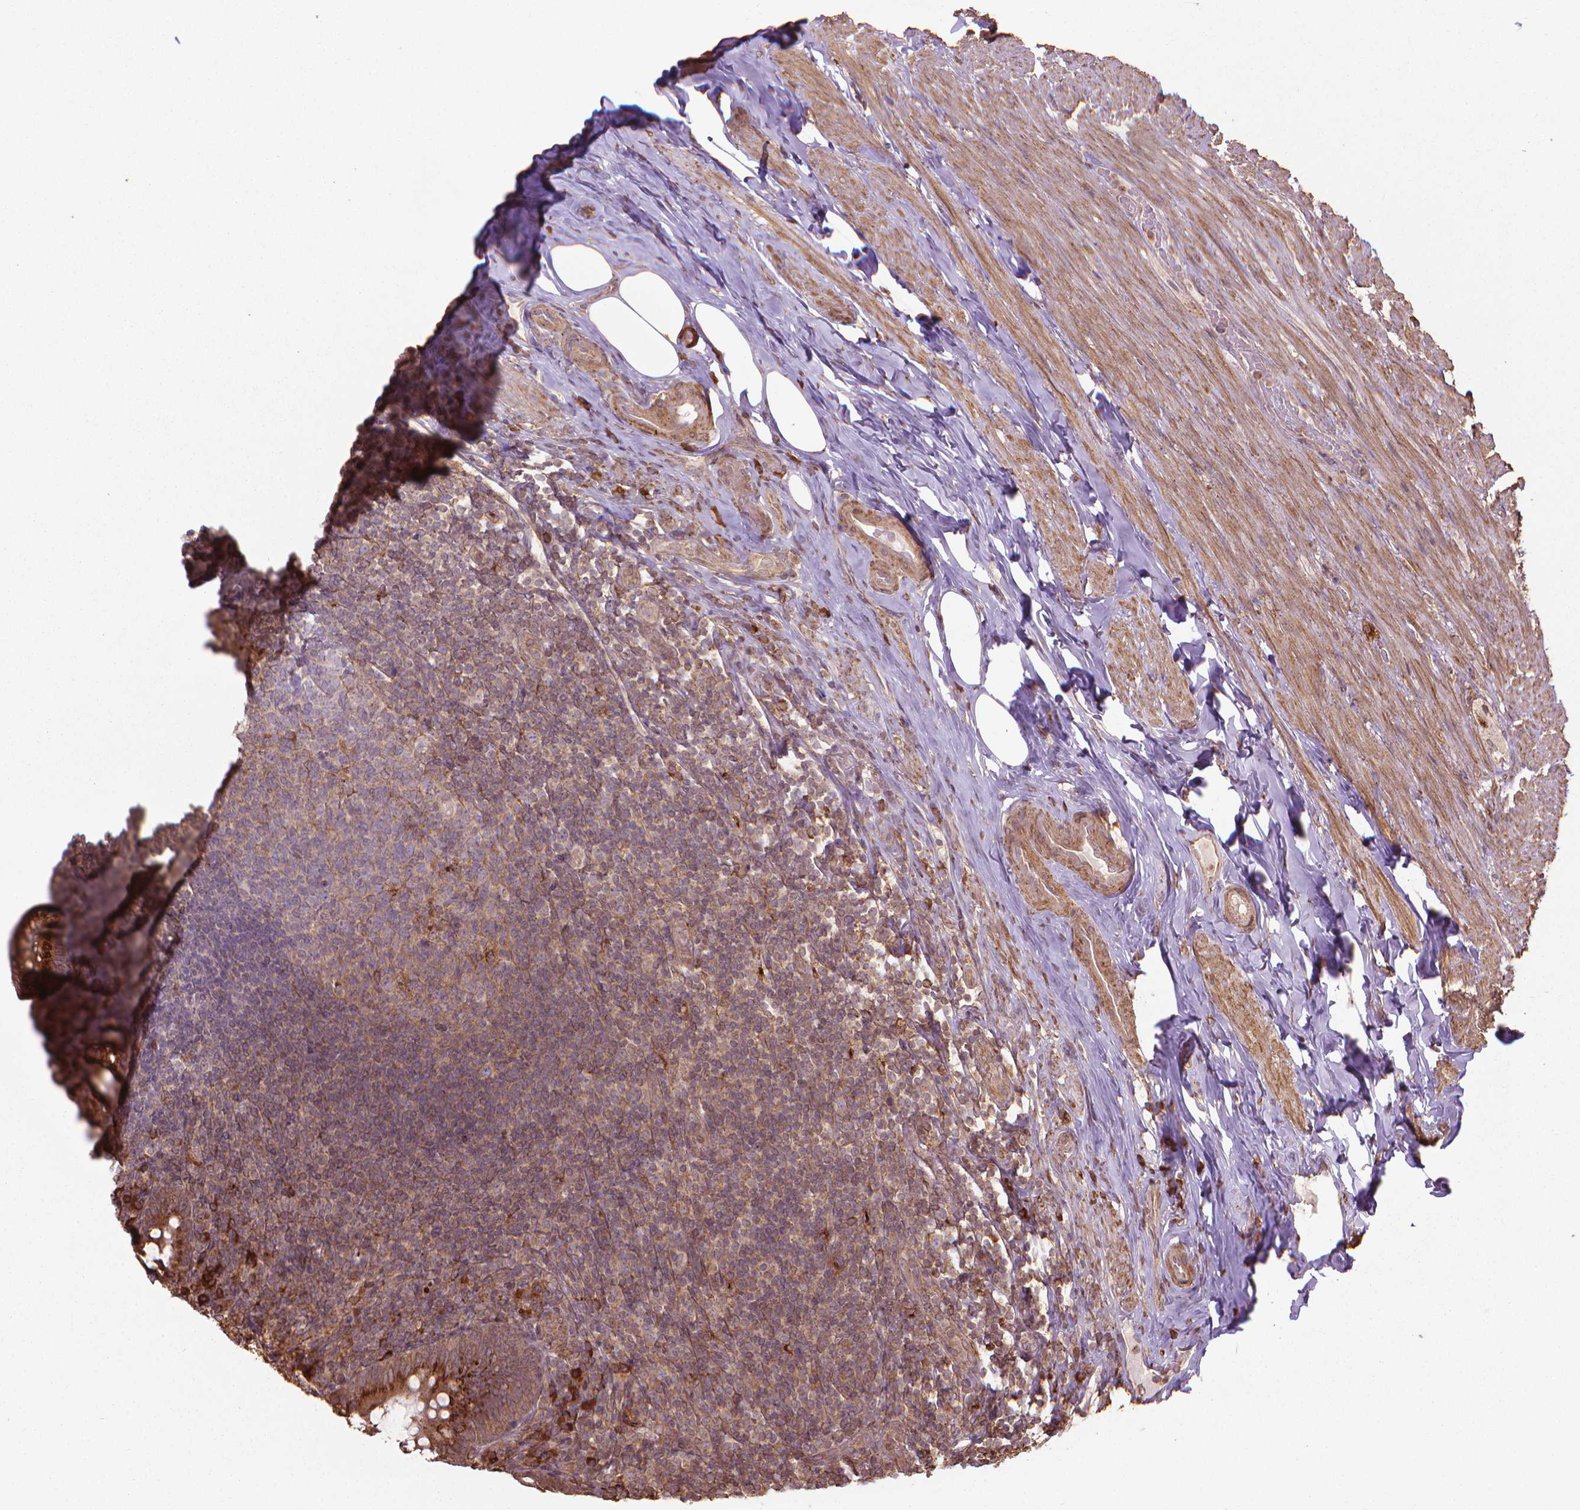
{"staining": {"intensity": "moderate", "quantity": ">75%", "location": "cytoplasmic/membranous"}, "tissue": "appendix", "cell_type": "Glandular cells", "image_type": "normal", "snomed": [{"axis": "morphology", "description": "Normal tissue, NOS"}, {"axis": "topography", "description": "Appendix"}], "caption": "This photomicrograph exhibits IHC staining of normal human appendix, with medium moderate cytoplasmic/membranous expression in about >75% of glandular cells.", "gene": "GAS1", "patient": {"sex": "male", "age": 47}}